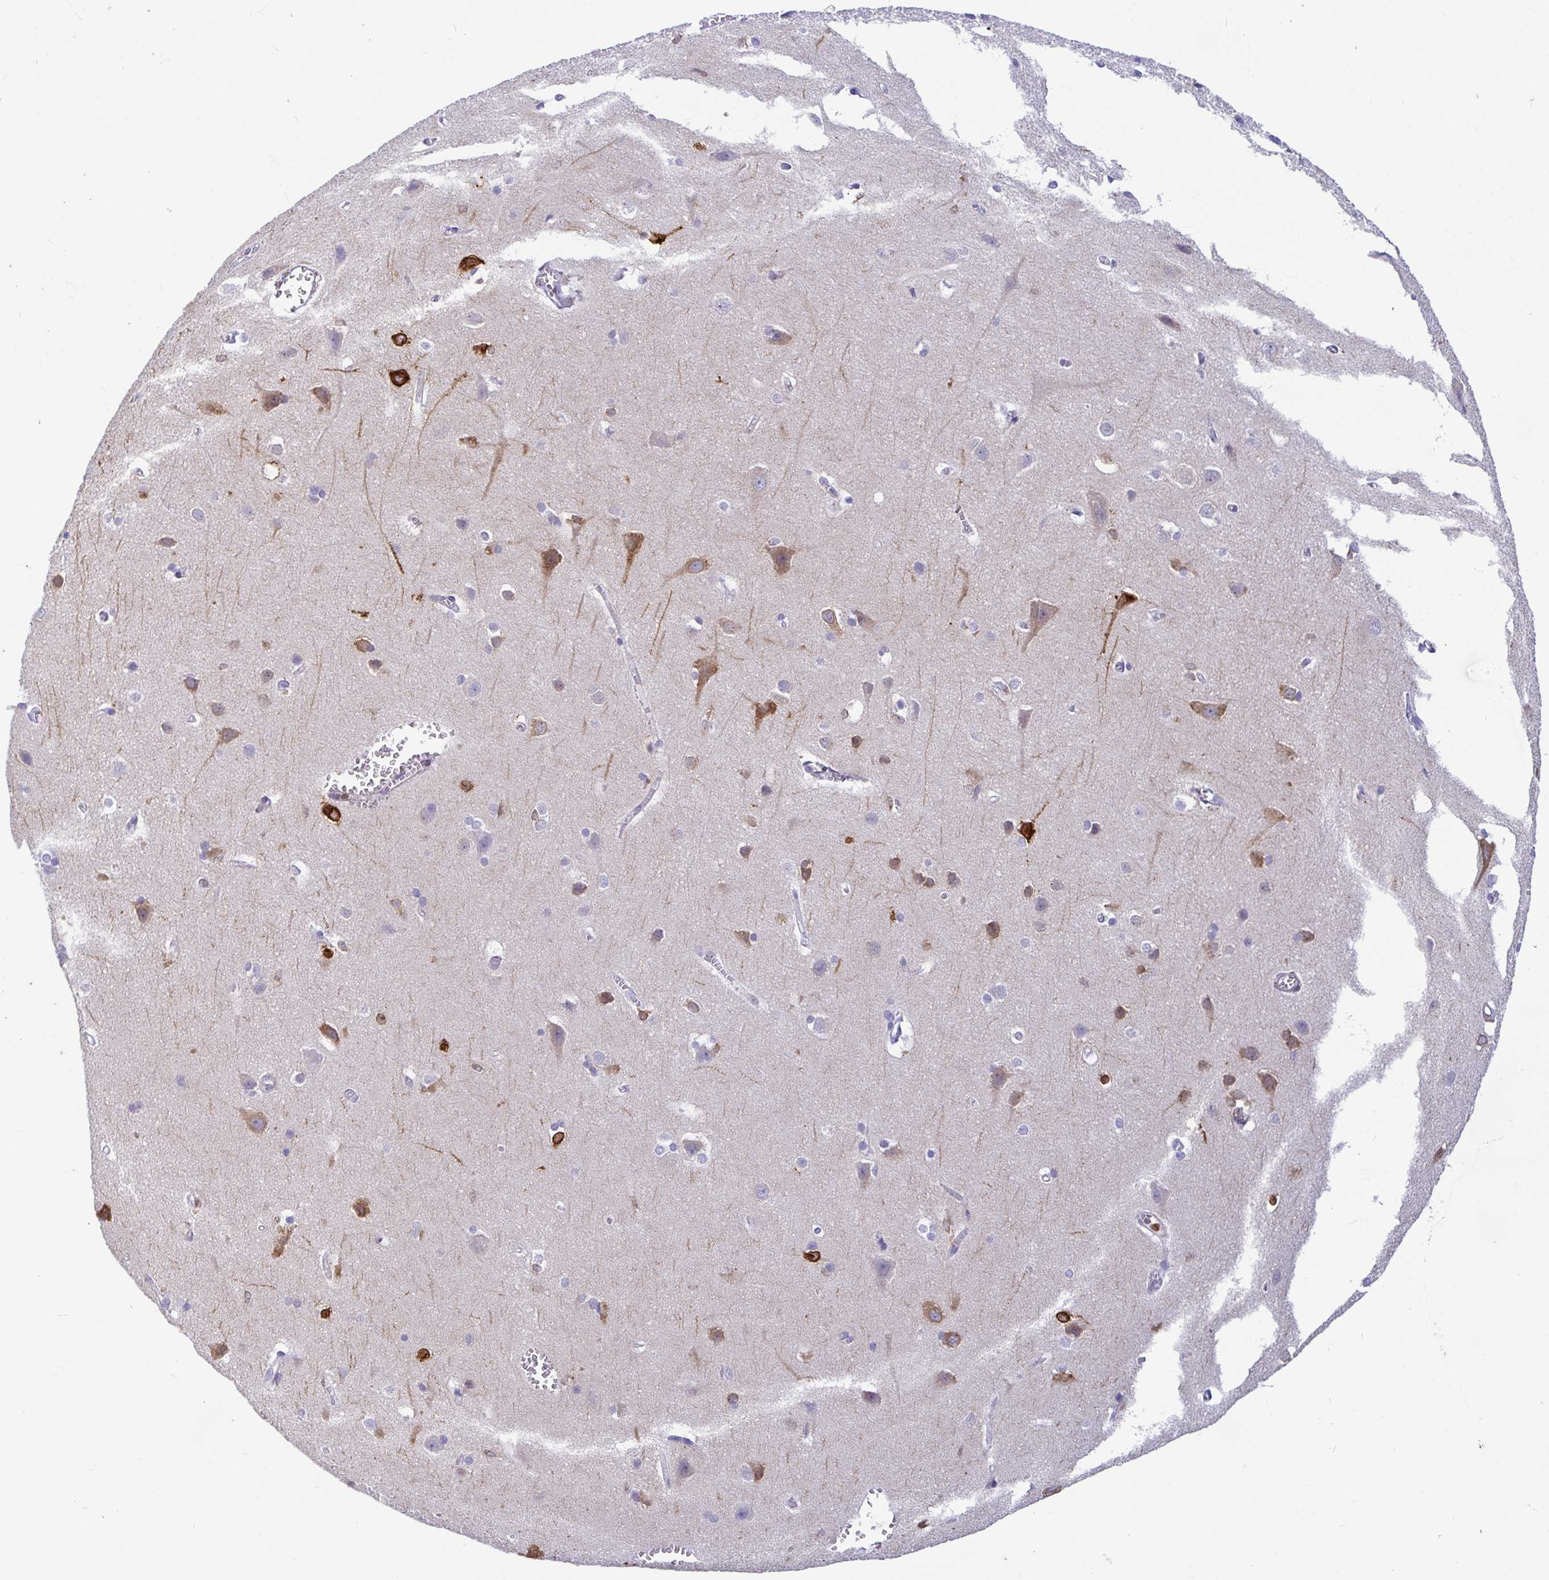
{"staining": {"intensity": "negative", "quantity": "none", "location": "none"}, "tissue": "cerebral cortex", "cell_type": "Endothelial cells", "image_type": "normal", "snomed": [{"axis": "morphology", "description": "Normal tissue, NOS"}, {"axis": "topography", "description": "Cerebral cortex"}], "caption": "DAB (3,3'-diaminobenzidine) immunohistochemical staining of benign human cerebral cortex exhibits no significant expression in endothelial cells. (DAB (3,3'-diaminobenzidine) immunohistochemistry (IHC) with hematoxylin counter stain).", "gene": "TP53I11", "patient": {"sex": "male", "age": 37}}